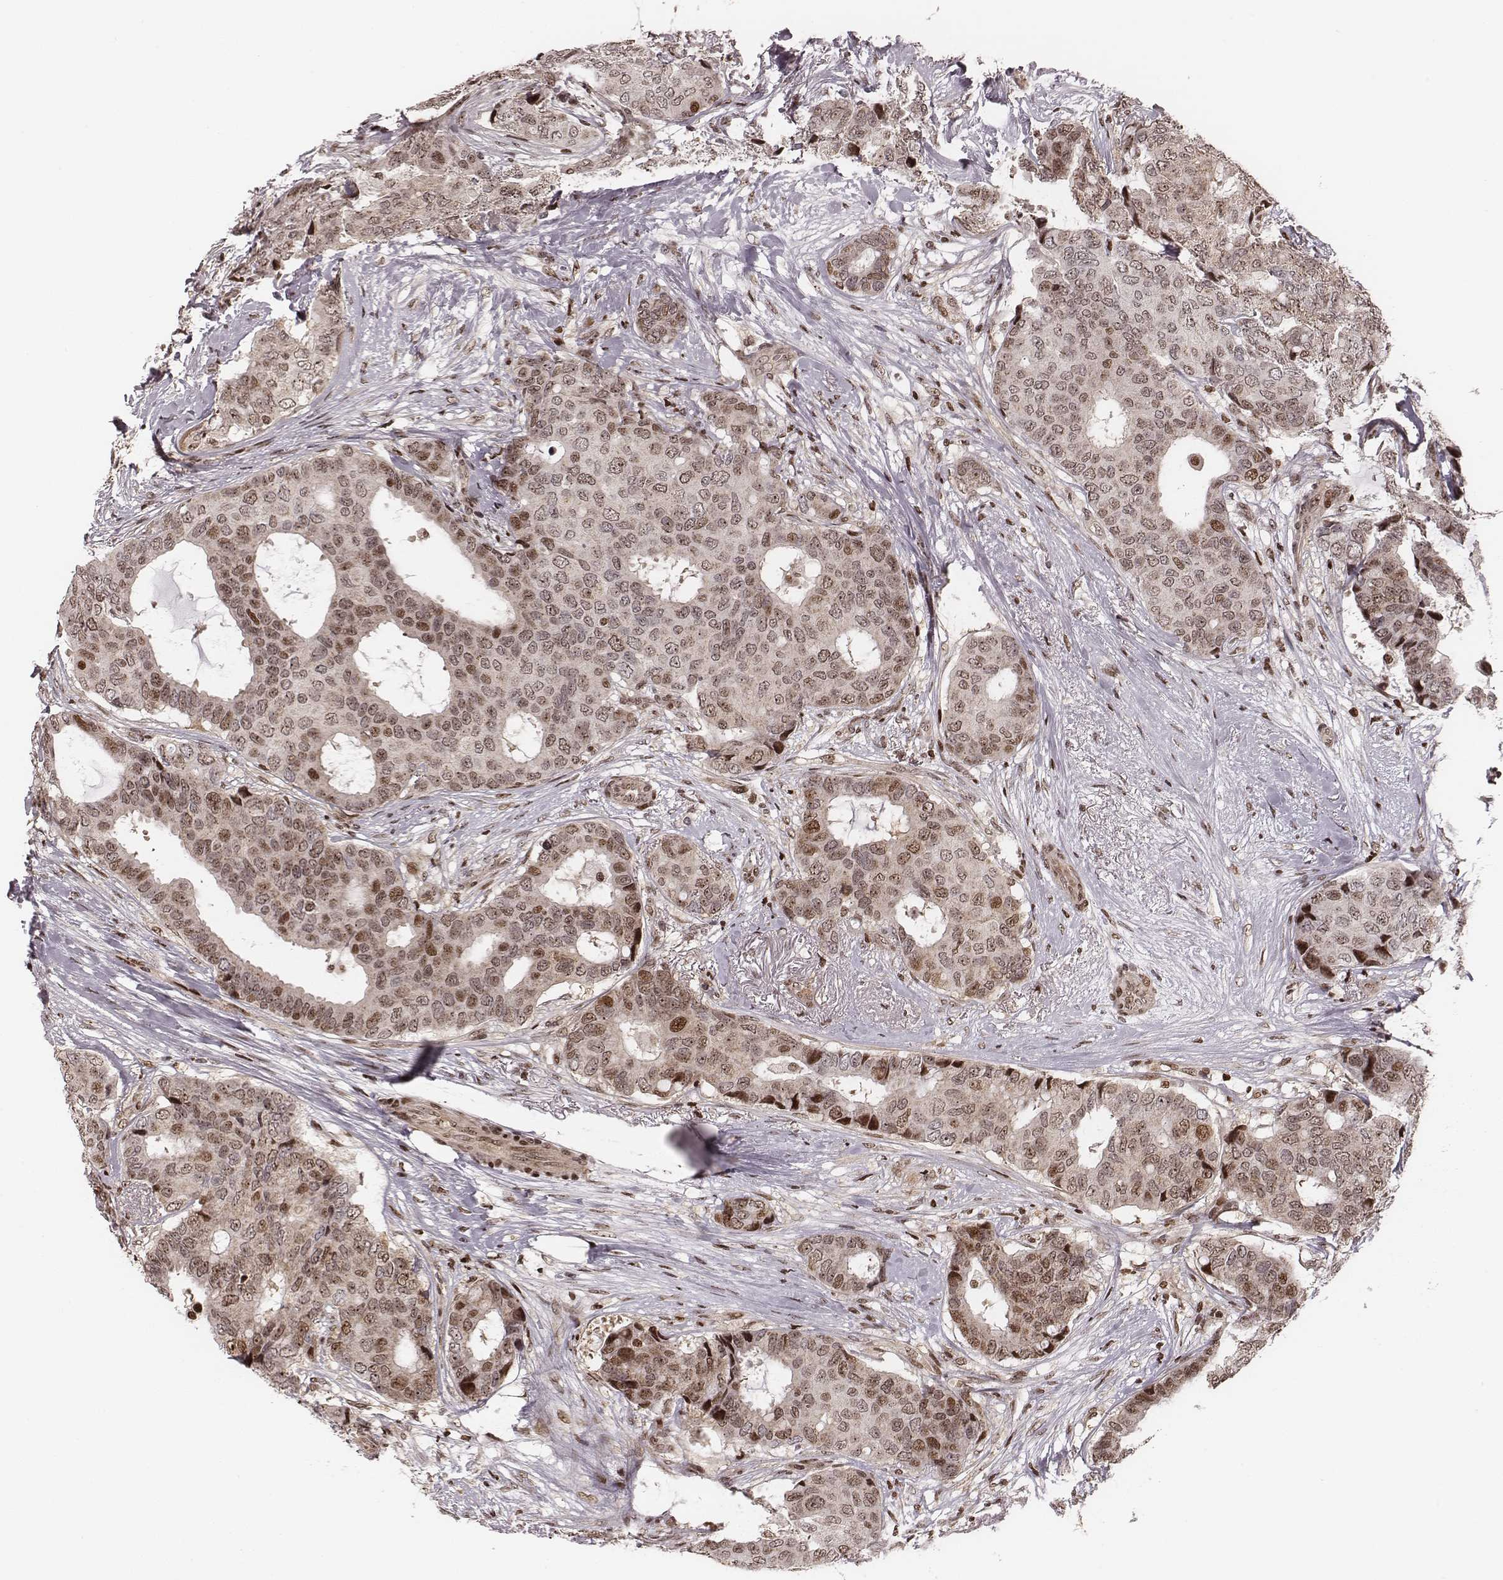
{"staining": {"intensity": "moderate", "quantity": "25%-75%", "location": "nuclear"}, "tissue": "breast cancer", "cell_type": "Tumor cells", "image_type": "cancer", "snomed": [{"axis": "morphology", "description": "Duct carcinoma"}, {"axis": "topography", "description": "Breast"}], "caption": "Breast intraductal carcinoma tissue shows moderate nuclear positivity in approximately 25%-75% of tumor cells The staining was performed using DAB to visualize the protein expression in brown, while the nuclei were stained in blue with hematoxylin (Magnification: 20x).", "gene": "VRK3", "patient": {"sex": "female", "age": 75}}